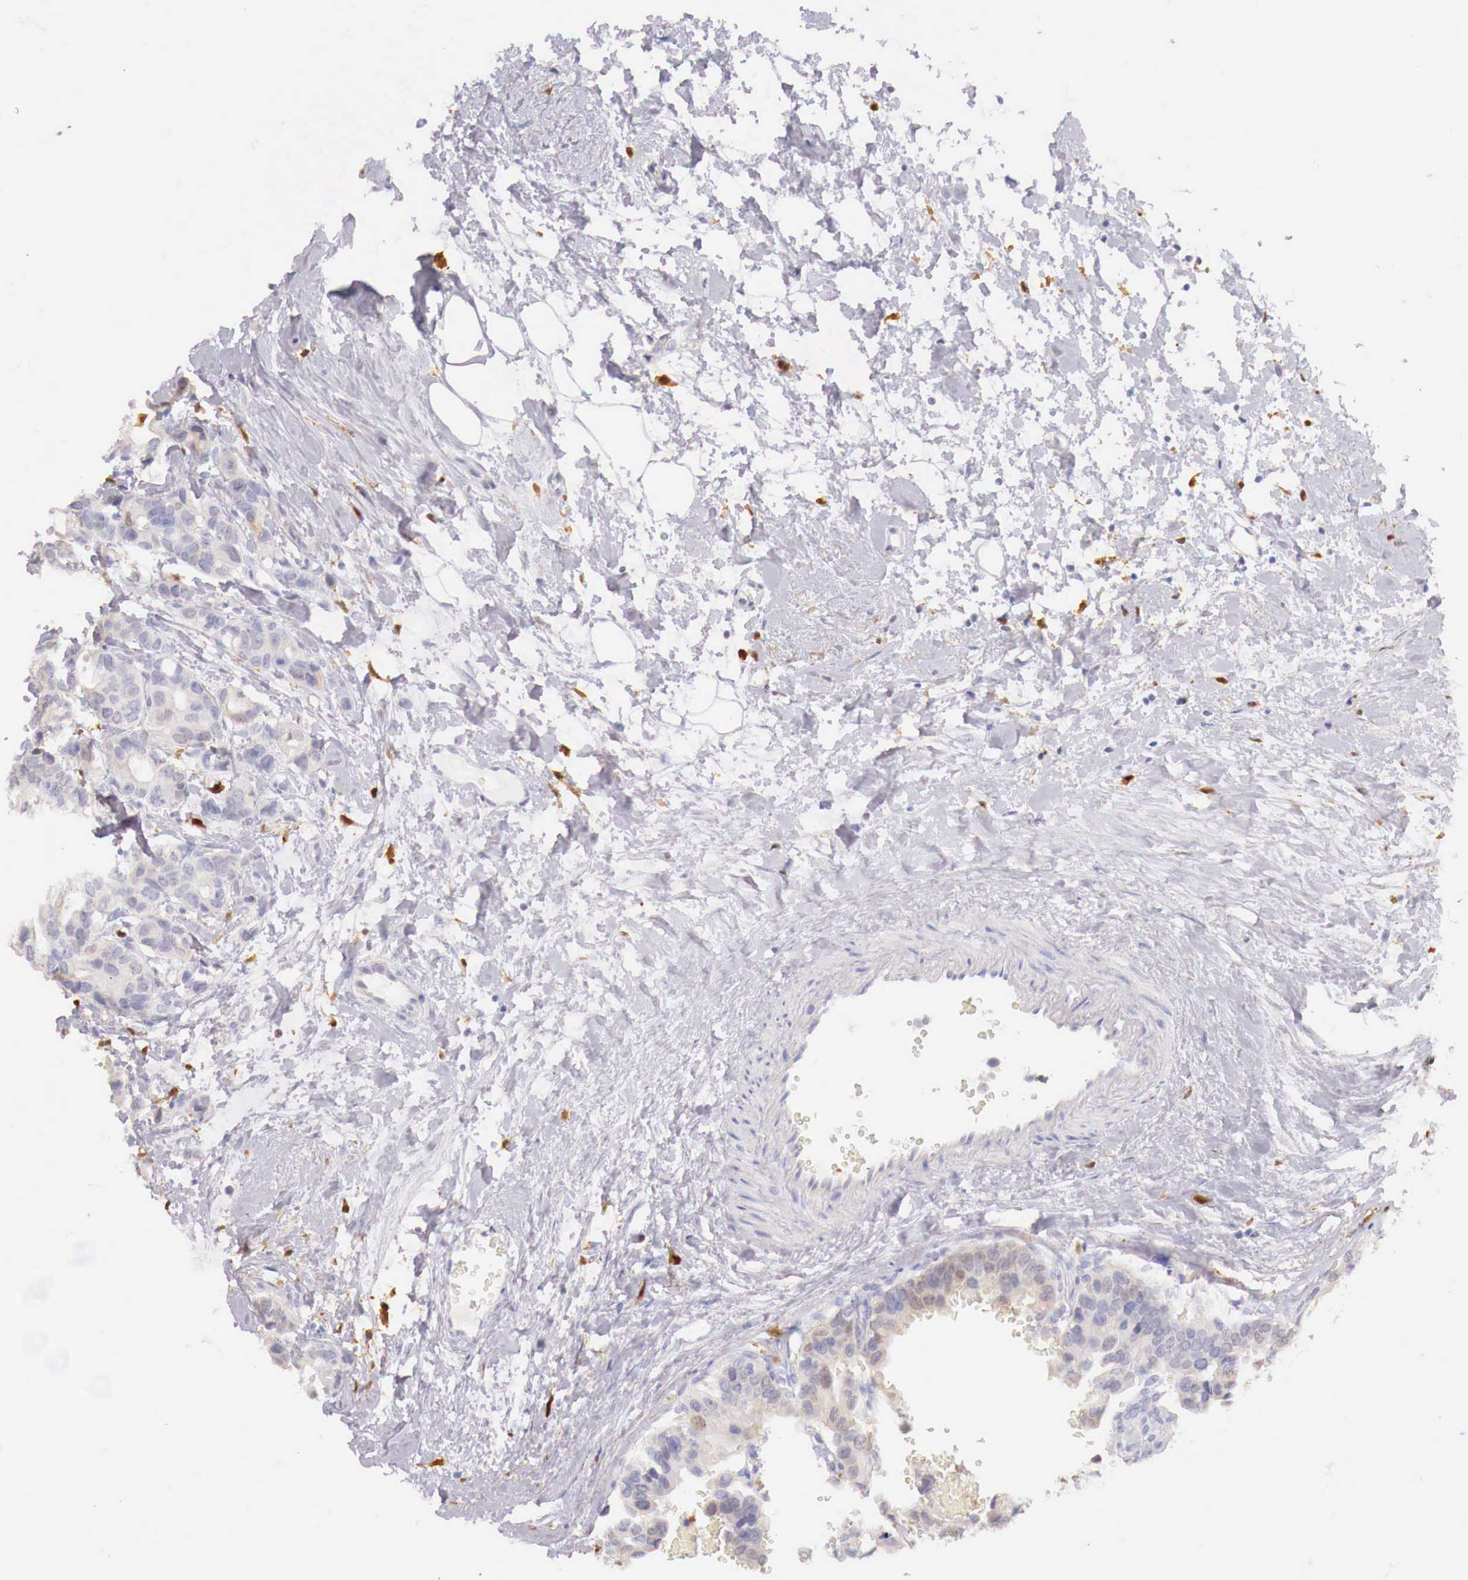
{"staining": {"intensity": "negative", "quantity": "none", "location": "none"}, "tissue": "breast cancer", "cell_type": "Tumor cells", "image_type": "cancer", "snomed": [{"axis": "morphology", "description": "Duct carcinoma"}, {"axis": "topography", "description": "Breast"}], "caption": "Human breast intraductal carcinoma stained for a protein using immunohistochemistry (IHC) displays no staining in tumor cells.", "gene": "RENBP", "patient": {"sex": "female", "age": 69}}